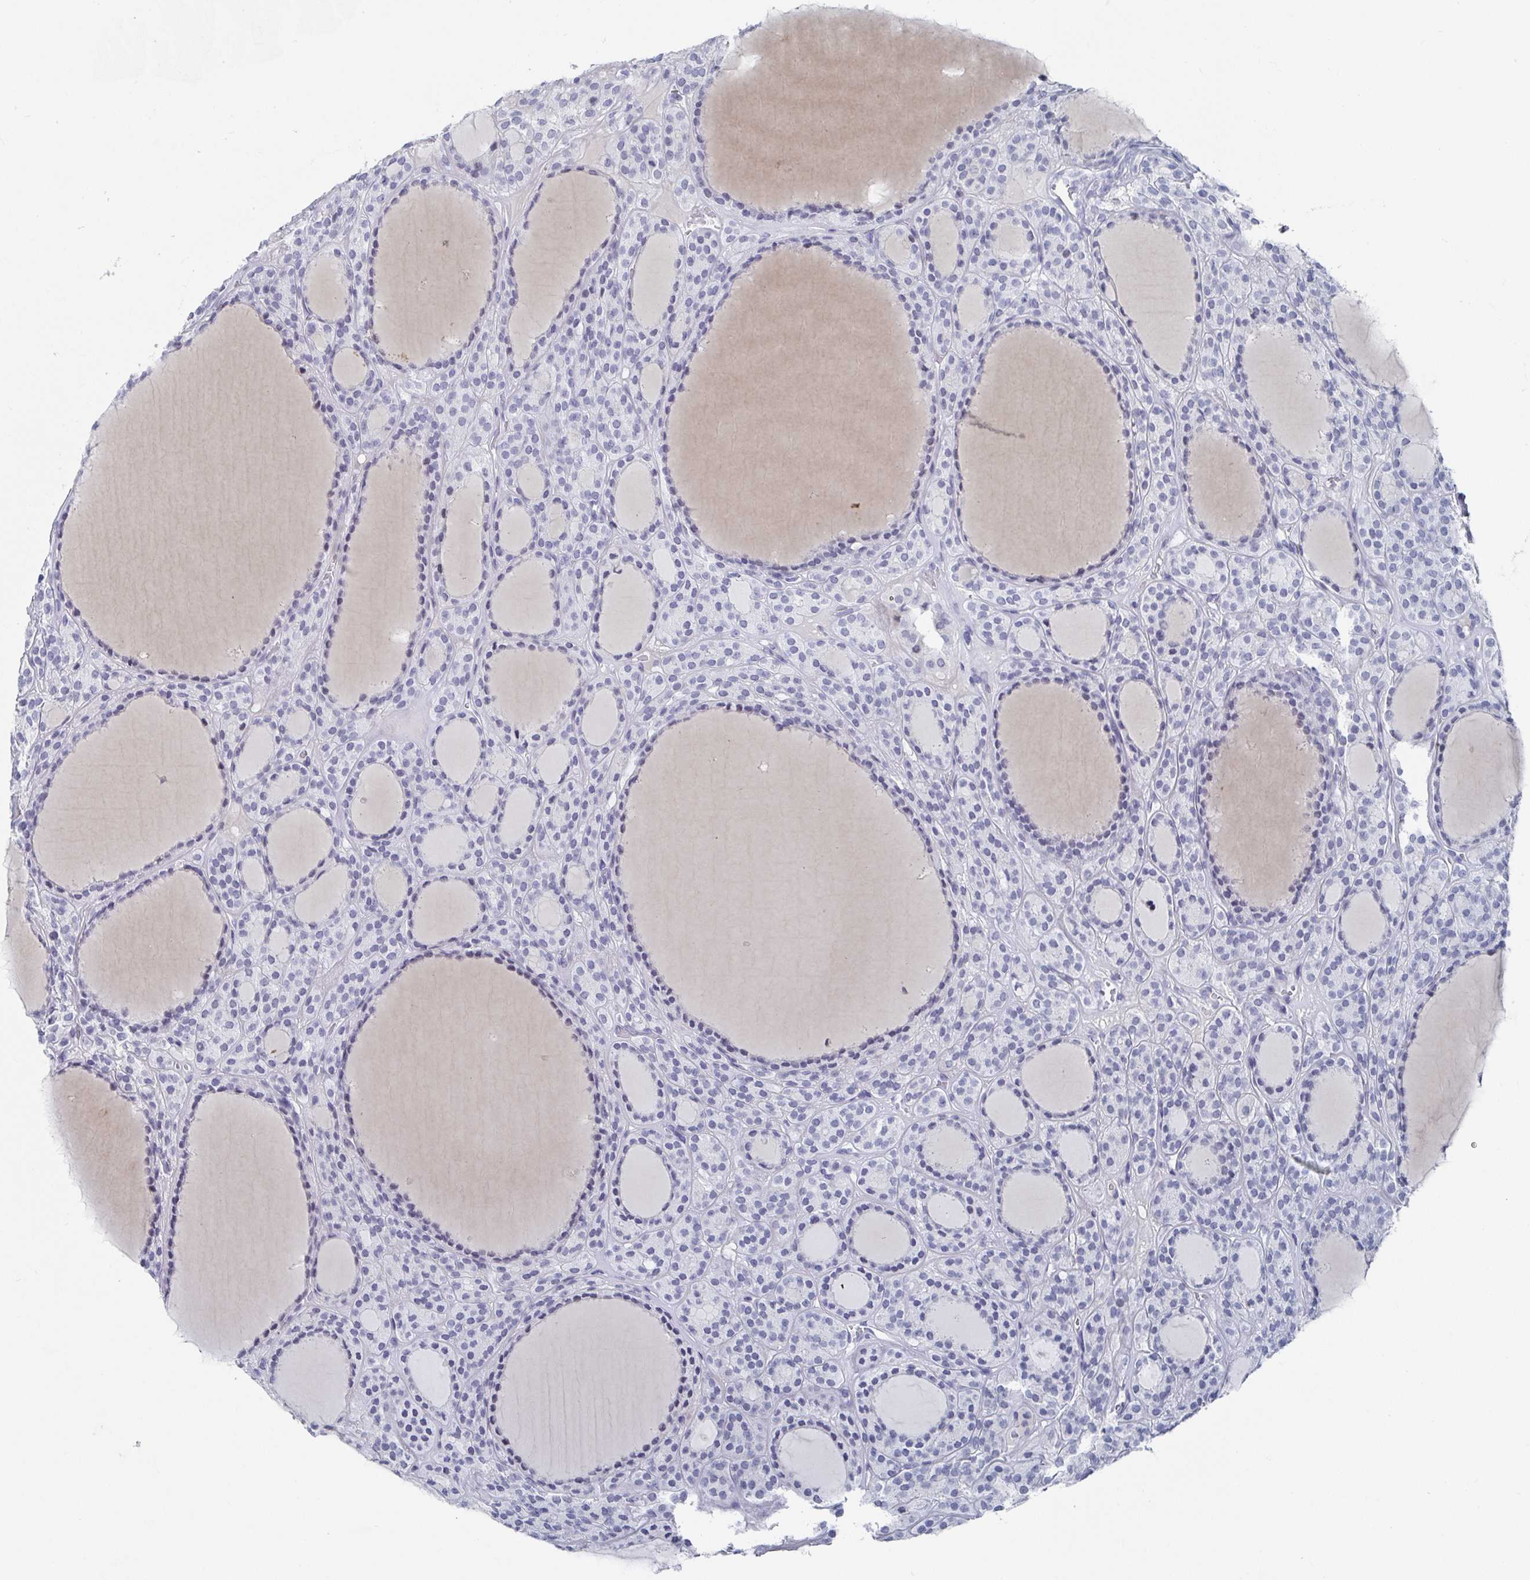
{"staining": {"intensity": "negative", "quantity": "none", "location": "none"}, "tissue": "thyroid cancer", "cell_type": "Tumor cells", "image_type": "cancer", "snomed": [{"axis": "morphology", "description": "Follicular adenoma carcinoma, NOS"}, {"axis": "topography", "description": "Thyroid gland"}], "caption": "High magnification brightfield microscopy of thyroid cancer (follicular adenoma carcinoma) stained with DAB (brown) and counterstained with hematoxylin (blue): tumor cells show no significant staining.", "gene": "CAMKV", "patient": {"sex": "female", "age": 63}}